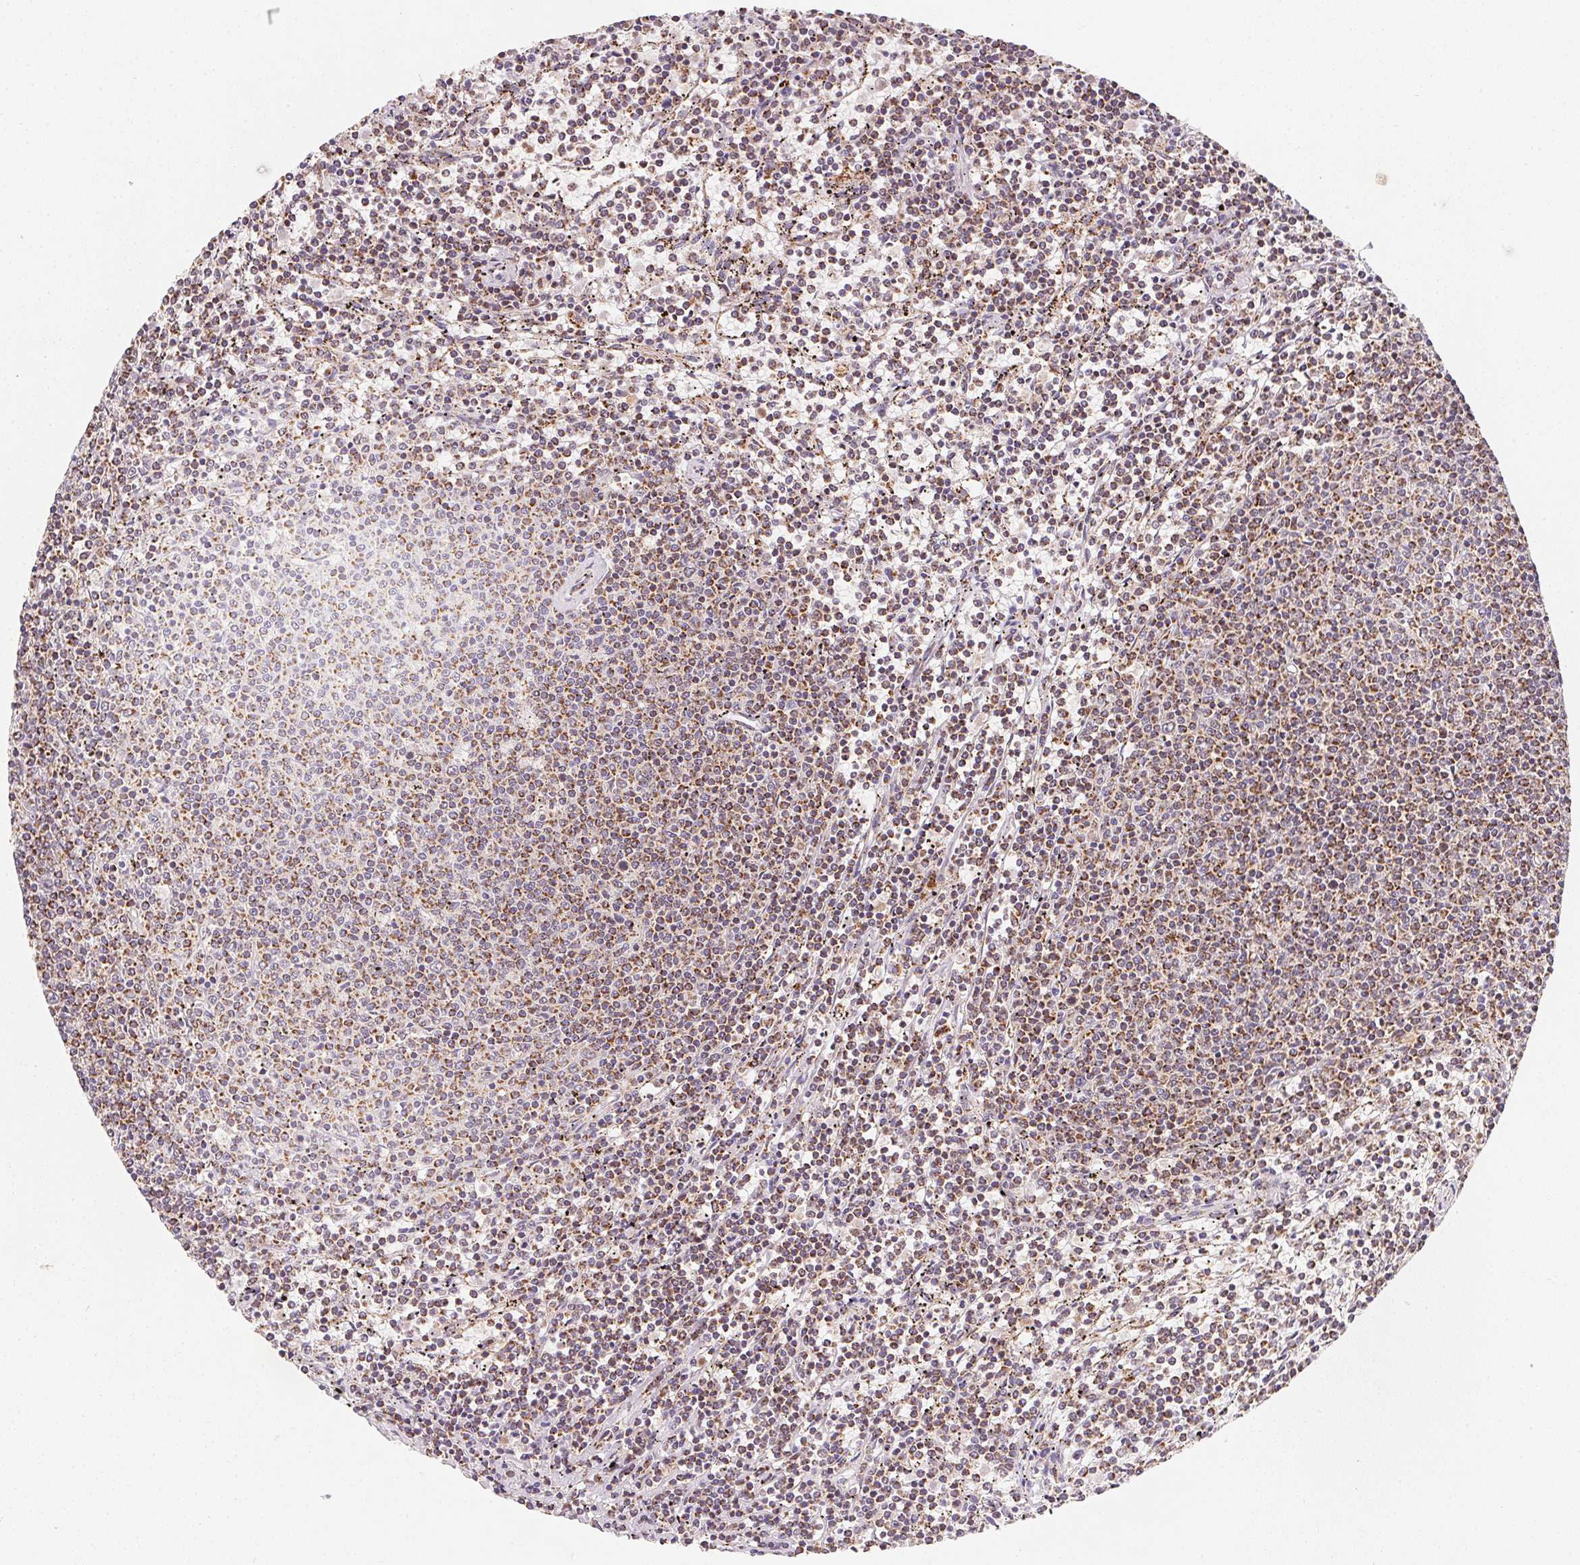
{"staining": {"intensity": "moderate", "quantity": "25%-75%", "location": "cytoplasmic/membranous"}, "tissue": "lymphoma", "cell_type": "Tumor cells", "image_type": "cancer", "snomed": [{"axis": "morphology", "description": "Malignant lymphoma, non-Hodgkin's type, Low grade"}, {"axis": "topography", "description": "Spleen"}], "caption": "High-power microscopy captured an IHC photomicrograph of lymphoma, revealing moderate cytoplasmic/membranous expression in approximately 25%-75% of tumor cells.", "gene": "NDUFS6", "patient": {"sex": "female", "age": 50}}